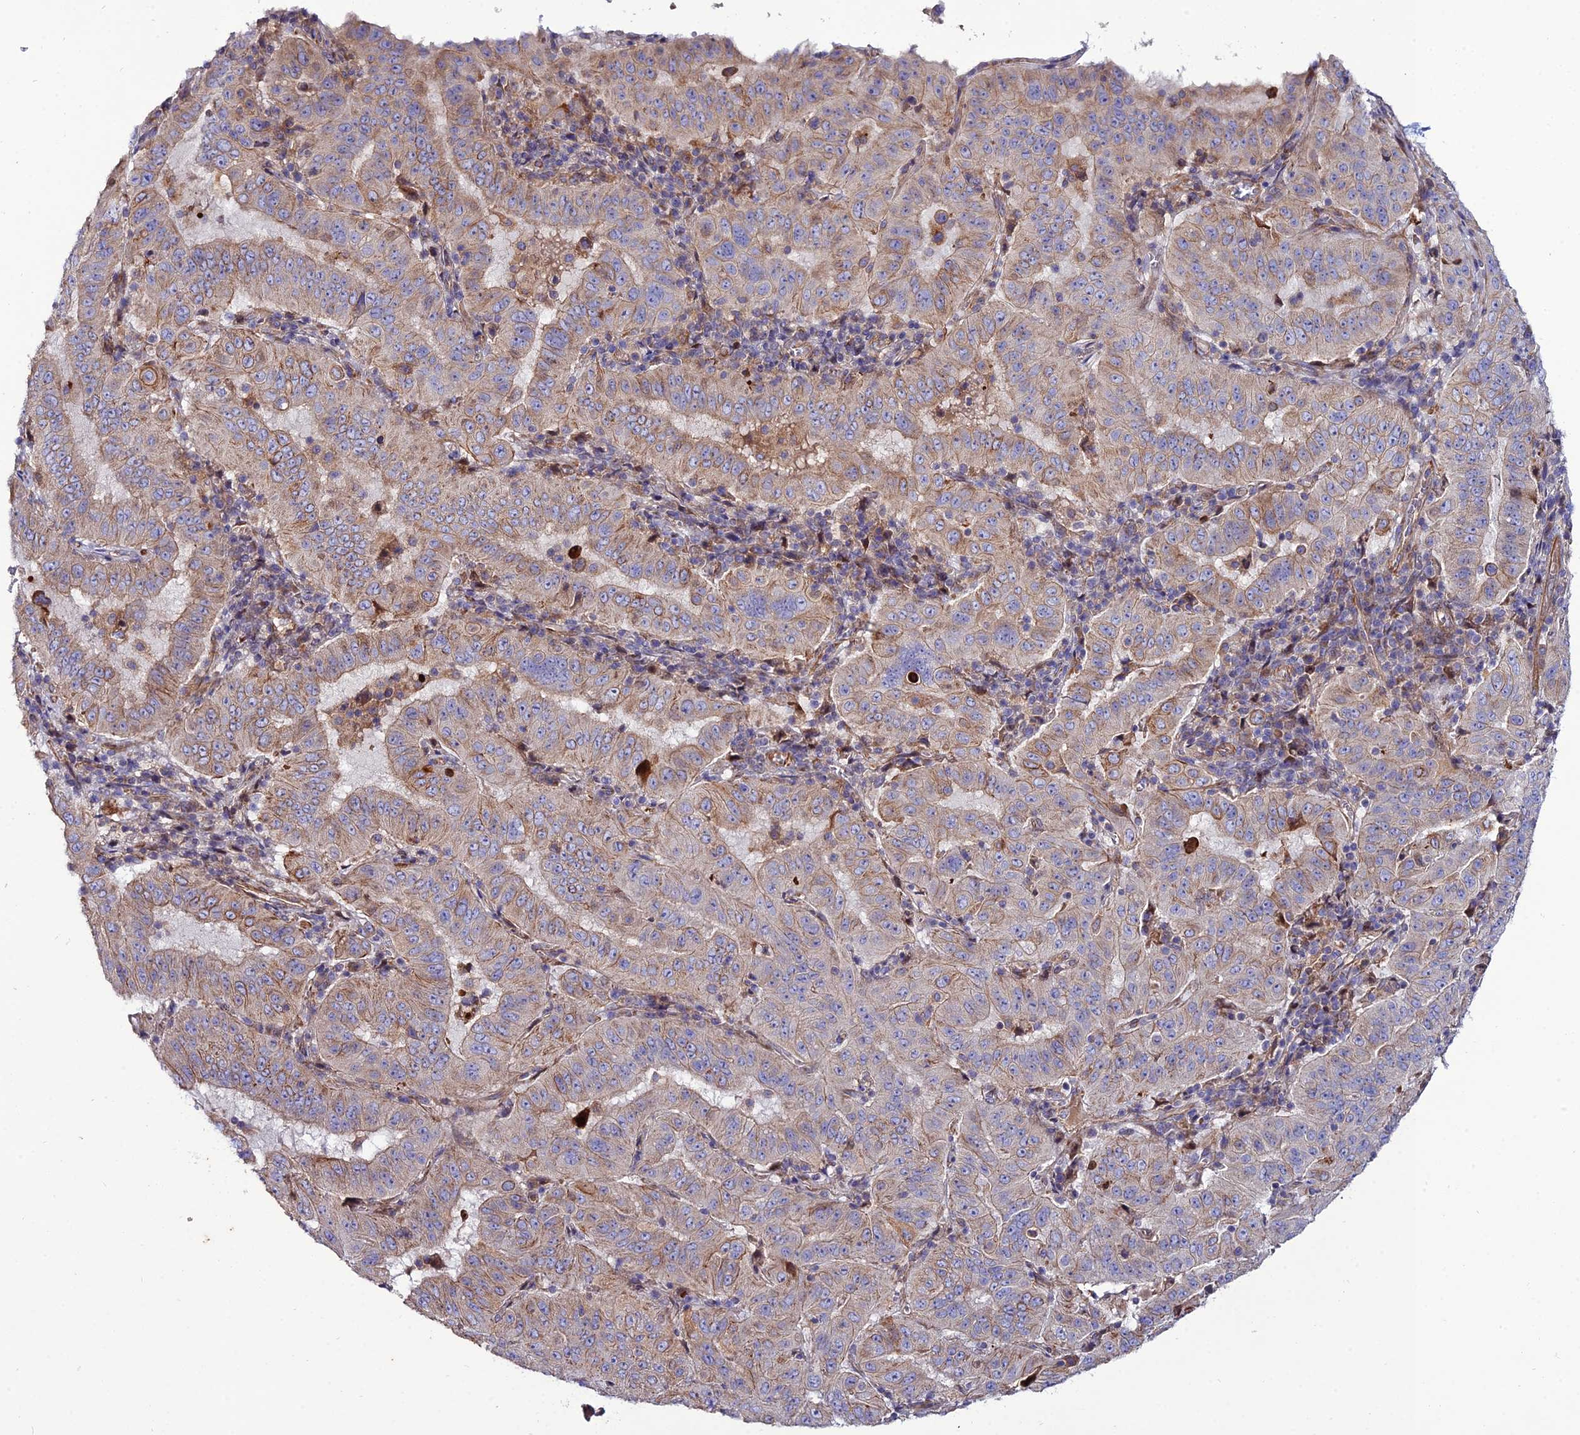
{"staining": {"intensity": "moderate", "quantity": "25%-75%", "location": "cytoplasmic/membranous"}, "tissue": "pancreatic cancer", "cell_type": "Tumor cells", "image_type": "cancer", "snomed": [{"axis": "morphology", "description": "Adenocarcinoma, NOS"}, {"axis": "topography", "description": "Pancreas"}], "caption": "Immunohistochemistry photomicrograph of neoplastic tissue: human pancreatic cancer (adenocarcinoma) stained using immunohistochemistry demonstrates medium levels of moderate protein expression localized specifically in the cytoplasmic/membranous of tumor cells, appearing as a cytoplasmic/membranous brown color.", "gene": "ARL6IP1", "patient": {"sex": "male", "age": 63}}